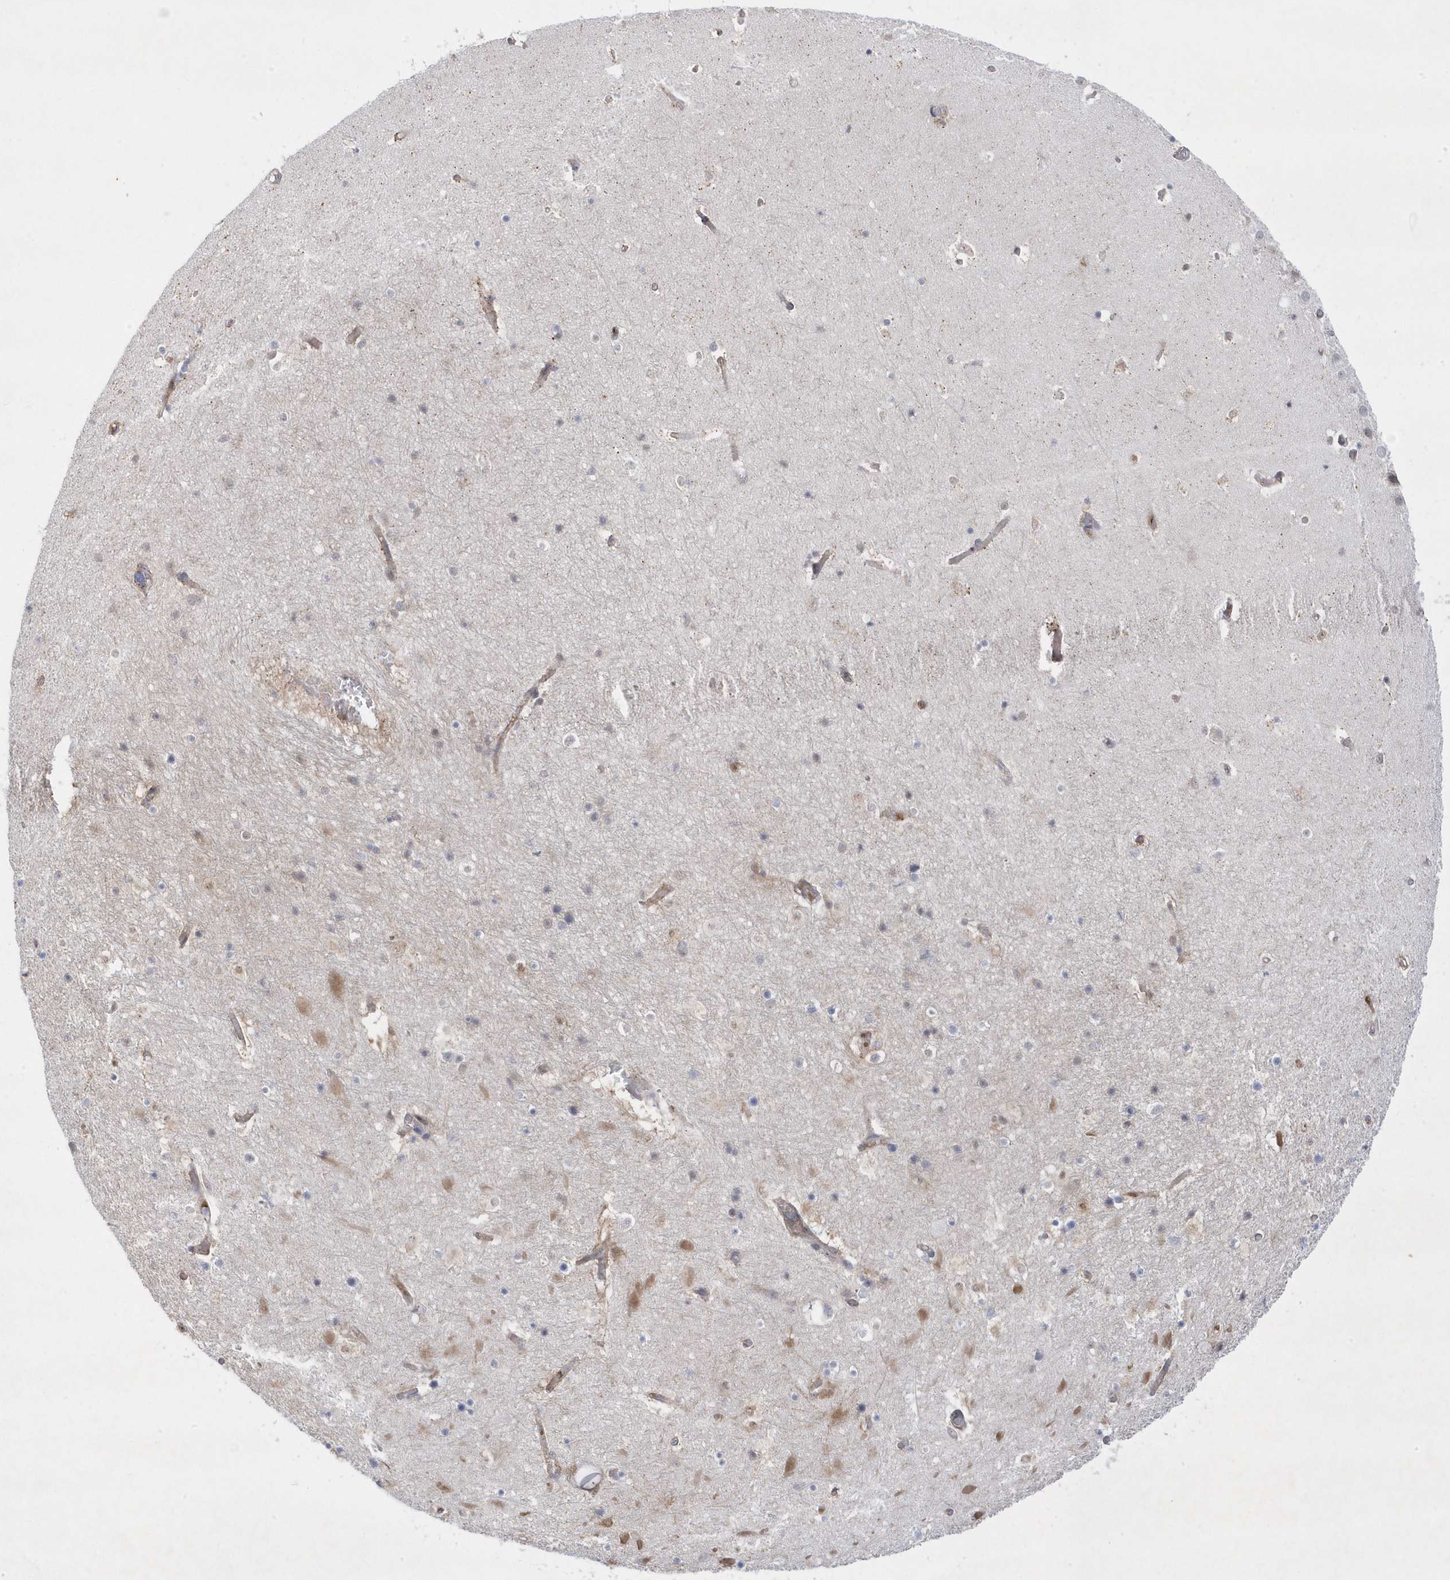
{"staining": {"intensity": "weak", "quantity": "<25%", "location": "cytoplasmic/membranous"}, "tissue": "hippocampus", "cell_type": "Glial cells", "image_type": "normal", "snomed": [{"axis": "morphology", "description": "Normal tissue, NOS"}, {"axis": "topography", "description": "Hippocampus"}], "caption": "Photomicrograph shows no significant protein positivity in glial cells of normal hippocampus.", "gene": "ANAPC1", "patient": {"sex": "female", "age": 52}}